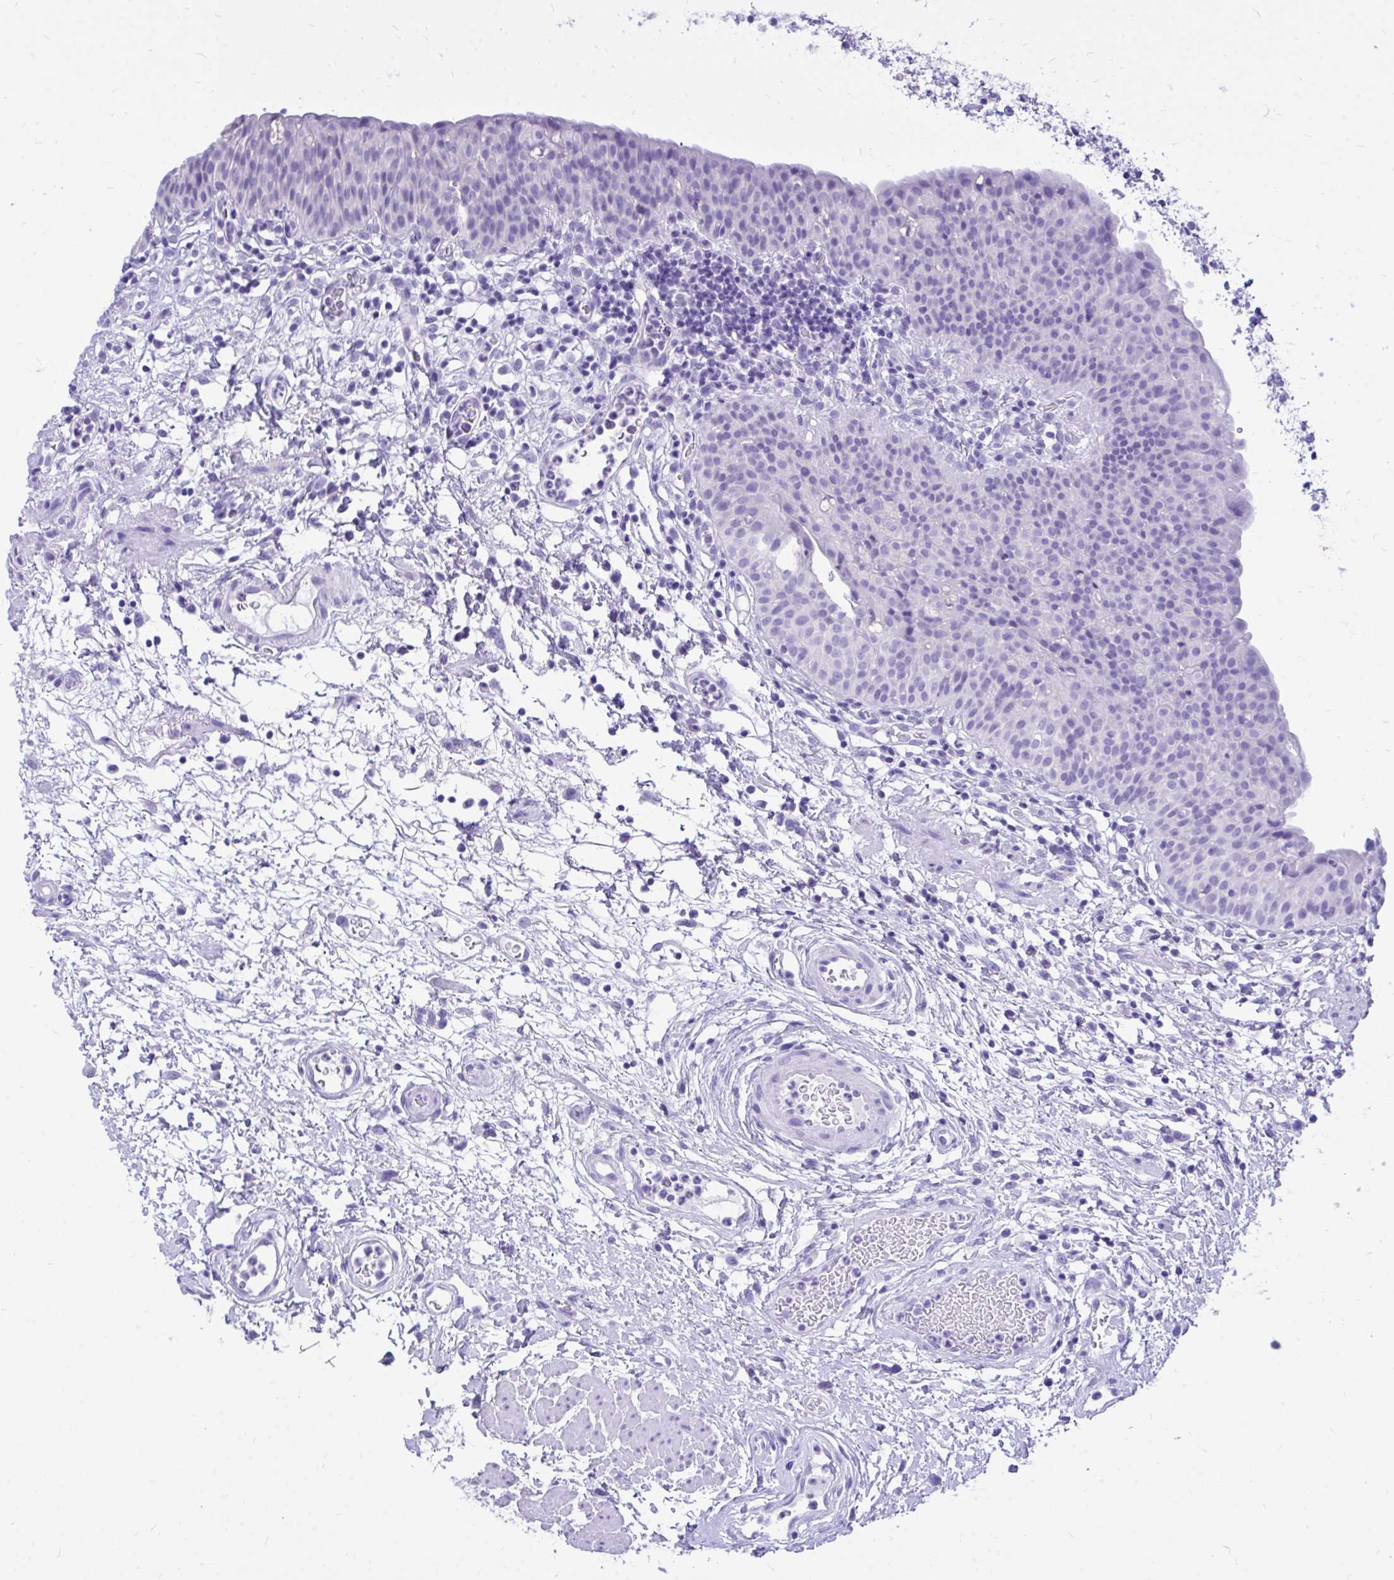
{"staining": {"intensity": "negative", "quantity": "none", "location": "none"}, "tissue": "urinary bladder", "cell_type": "Urothelial cells", "image_type": "normal", "snomed": [{"axis": "morphology", "description": "Normal tissue, NOS"}, {"axis": "morphology", "description": "Inflammation, NOS"}, {"axis": "topography", "description": "Urinary bladder"}], "caption": "This is a histopathology image of IHC staining of normal urinary bladder, which shows no staining in urothelial cells.", "gene": "MON1A", "patient": {"sex": "male", "age": 57}}